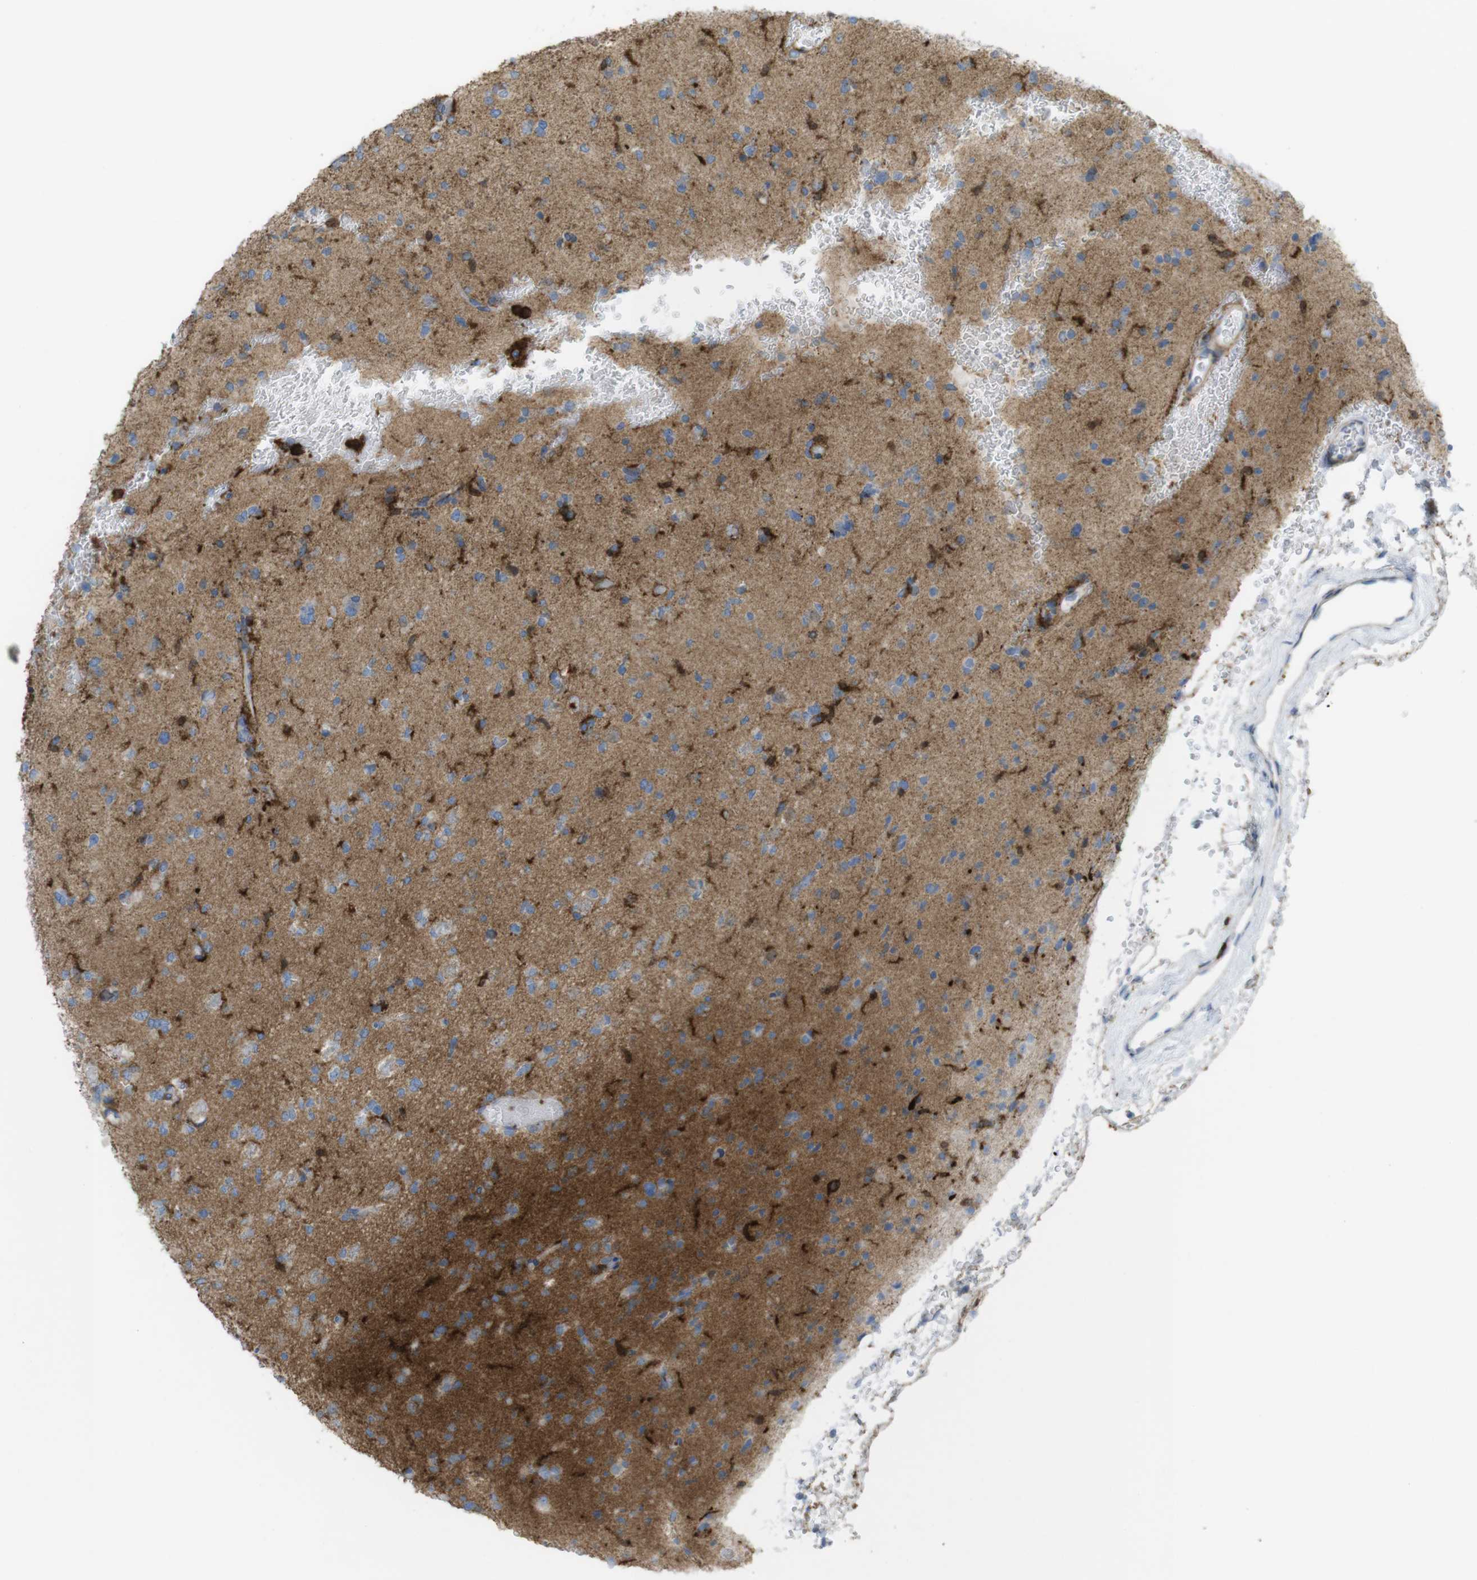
{"staining": {"intensity": "strong", "quantity": "25%-75%", "location": "cytoplasmic/membranous"}, "tissue": "glioma", "cell_type": "Tumor cells", "image_type": "cancer", "snomed": [{"axis": "morphology", "description": "Glioma, malignant, Low grade"}, {"axis": "topography", "description": "Brain"}], "caption": "Strong cytoplasmic/membranous protein staining is identified in about 25%-75% of tumor cells in glioma.", "gene": "PRKCD", "patient": {"sex": "female", "age": 22}}